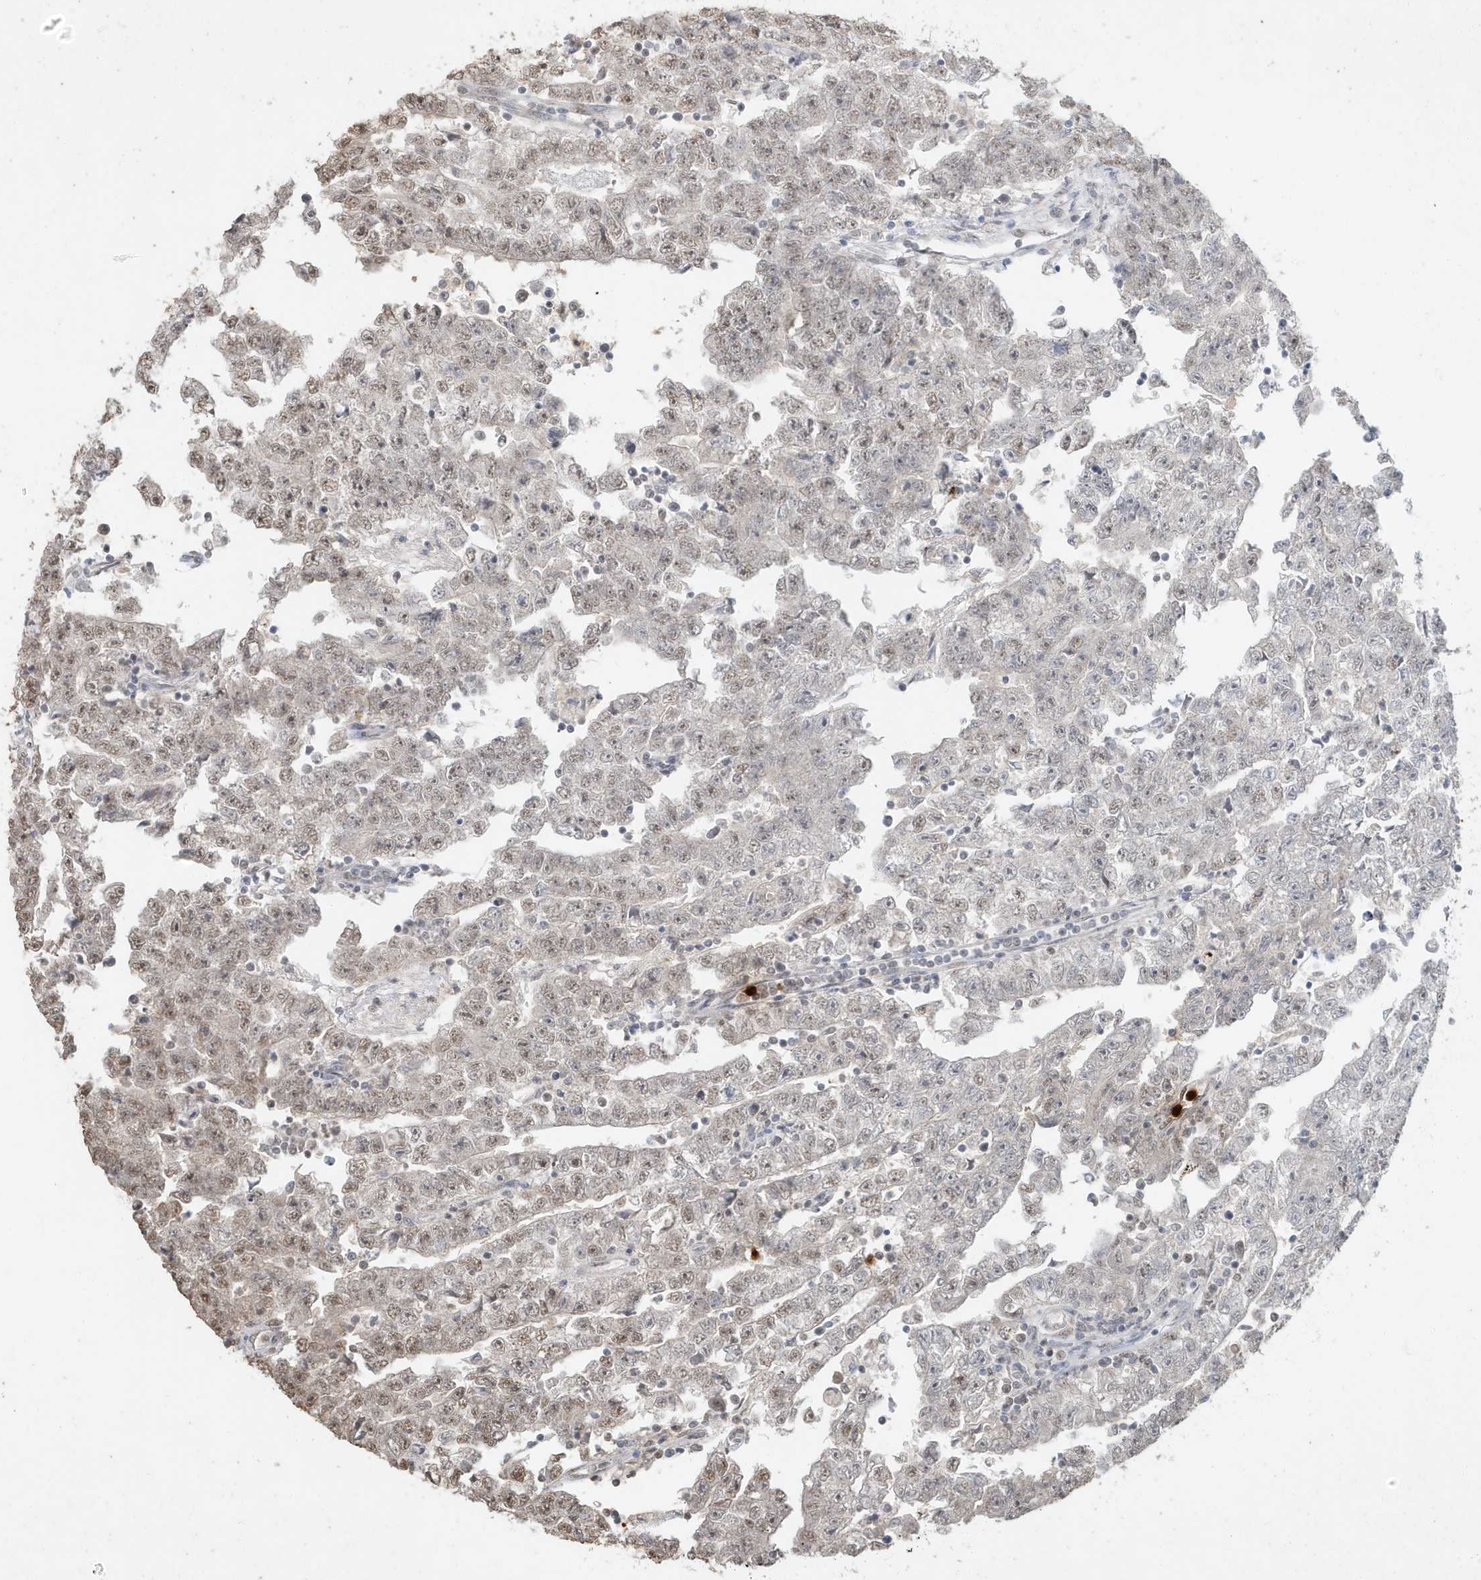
{"staining": {"intensity": "weak", "quantity": "25%-75%", "location": "nuclear"}, "tissue": "testis cancer", "cell_type": "Tumor cells", "image_type": "cancer", "snomed": [{"axis": "morphology", "description": "Carcinoma, Embryonal, NOS"}, {"axis": "topography", "description": "Testis"}], "caption": "Brown immunohistochemical staining in human testis cancer displays weak nuclear expression in about 25%-75% of tumor cells. The staining was performed using DAB to visualize the protein expression in brown, while the nuclei were stained in blue with hematoxylin (Magnification: 20x).", "gene": "DEFA1", "patient": {"sex": "male", "age": 25}}